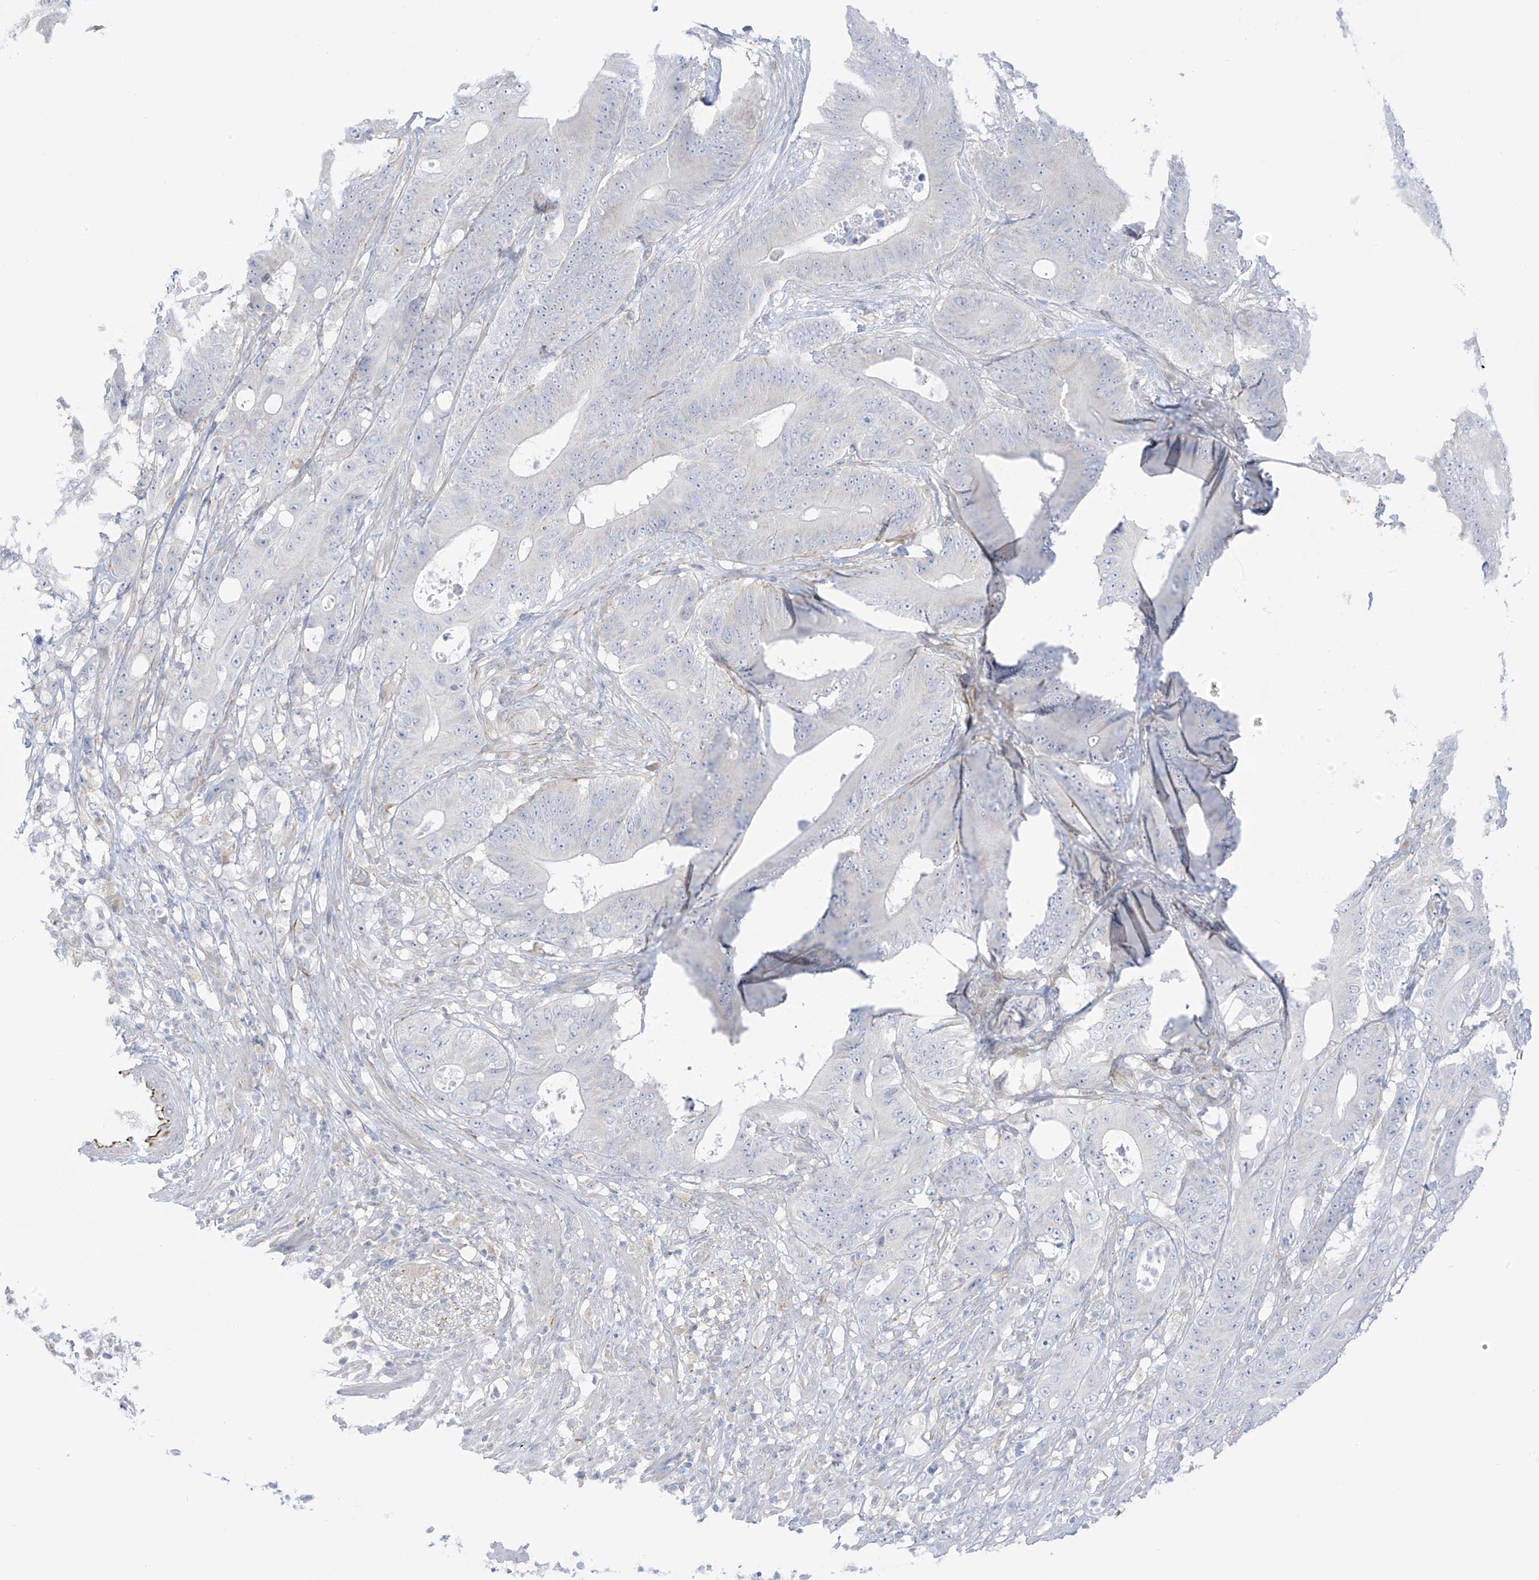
{"staining": {"intensity": "negative", "quantity": "none", "location": "none"}, "tissue": "colorectal cancer", "cell_type": "Tumor cells", "image_type": "cancer", "snomed": [{"axis": "morphology", "description": "Adenocarcinoma, NOS"}, {"axis": "topography", "description": "Colon"}], "caption": "Tumor cells show no significant positivity in colorectal adenocarcinoma. Nuclei are stained in blue.", "gene": "HS6ST2", "patient": {"sex": "male", "age": 83}}